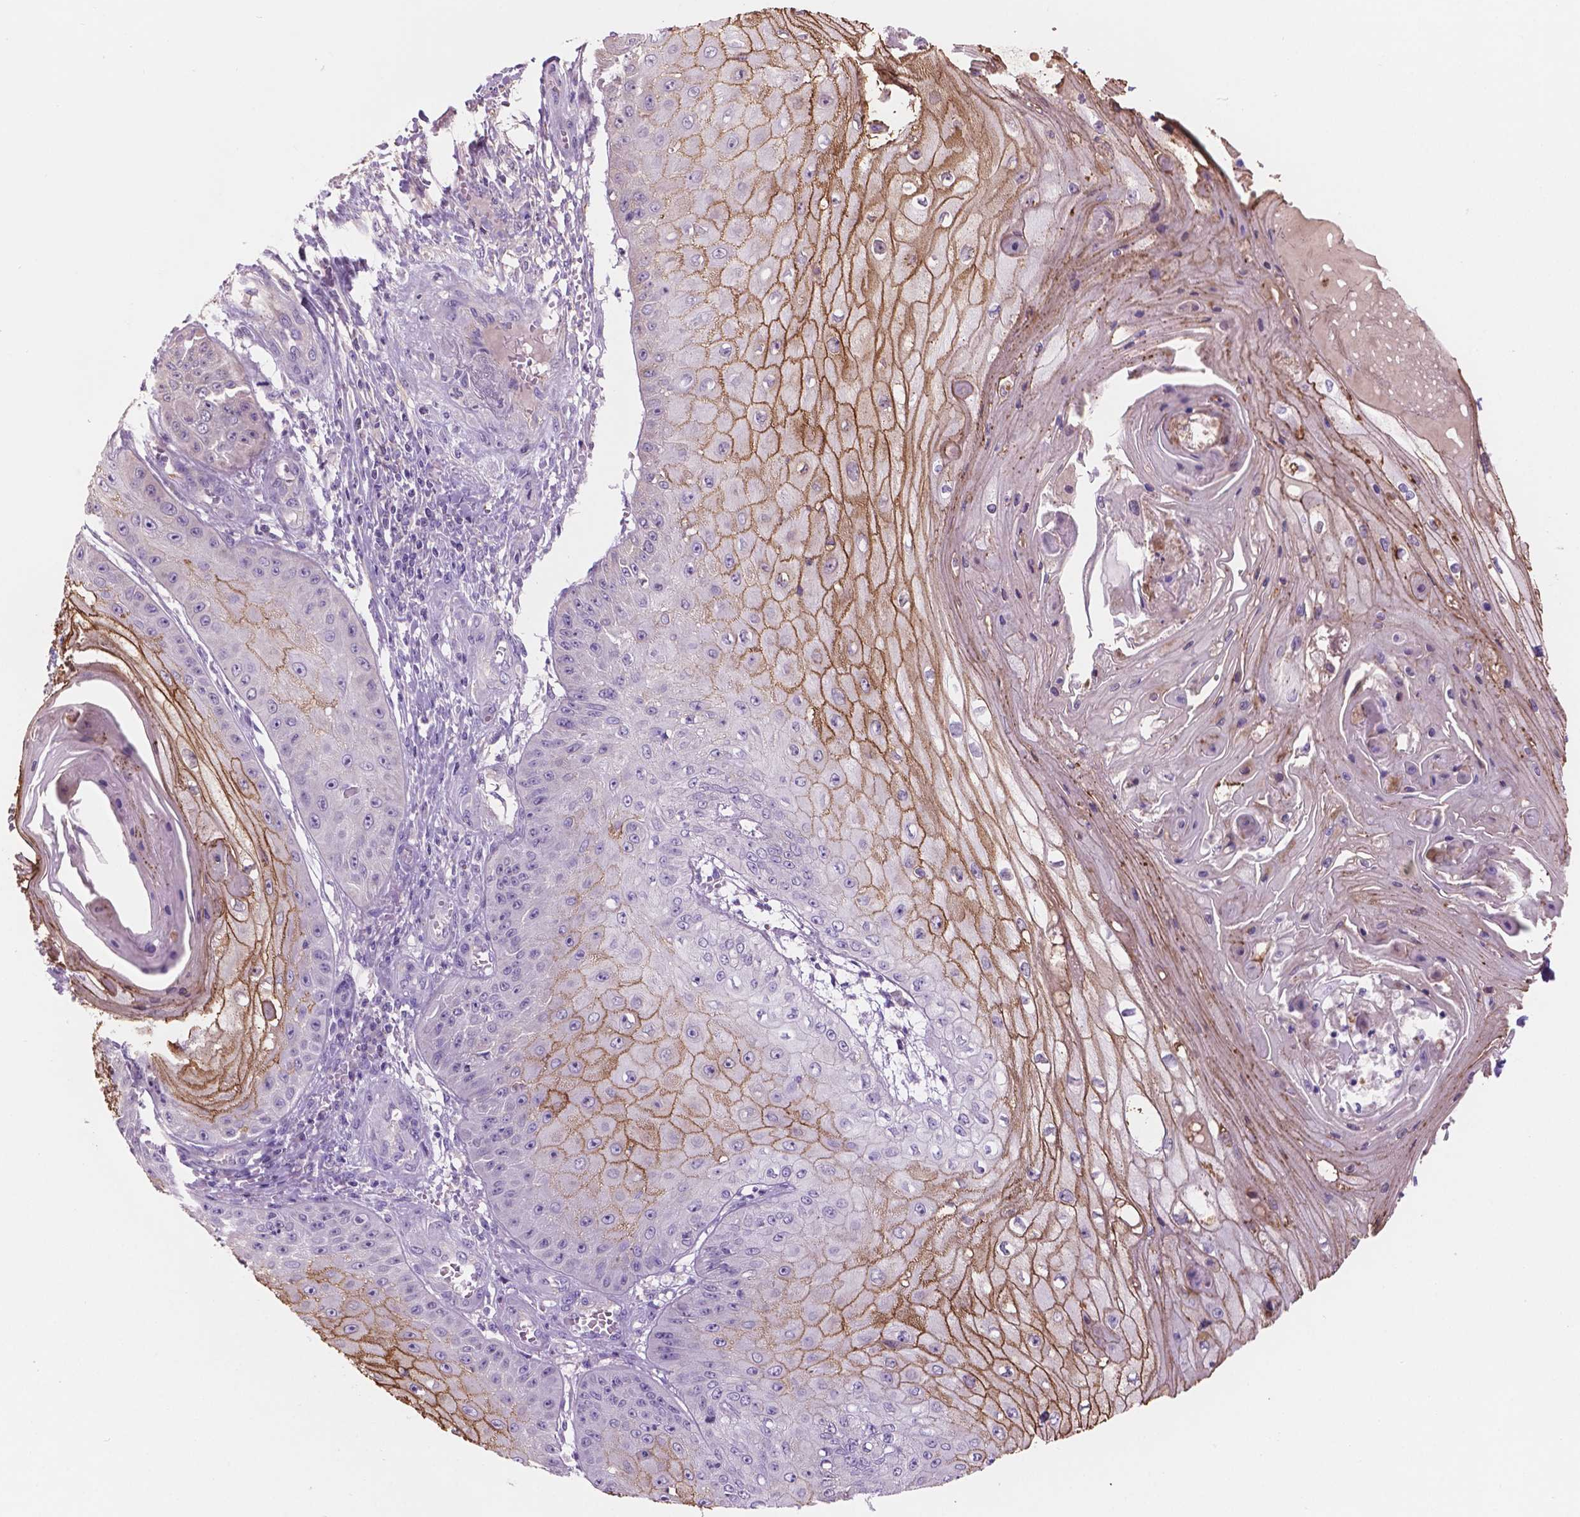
{"staining": {"intensity": "moderate", "quantity": "25%-75%", "location": "cytoplasmic/membranous"}, "tissue": "skin cancer", "cell_type": "Tumor cells", "image_type": "cancer", "snomed": [{"axis": "morphology", "description": "Squamous cell carcinoma, NOS"}, {"axis": "topography", "description": "Skin"}], "caption": "A brown stain highlights moderate cytoplasmic/membranous positivity of a protein in human skin cancer tumor cells.", "gene": "SBSN", "patient": {"sex": "male", "age": 70}}